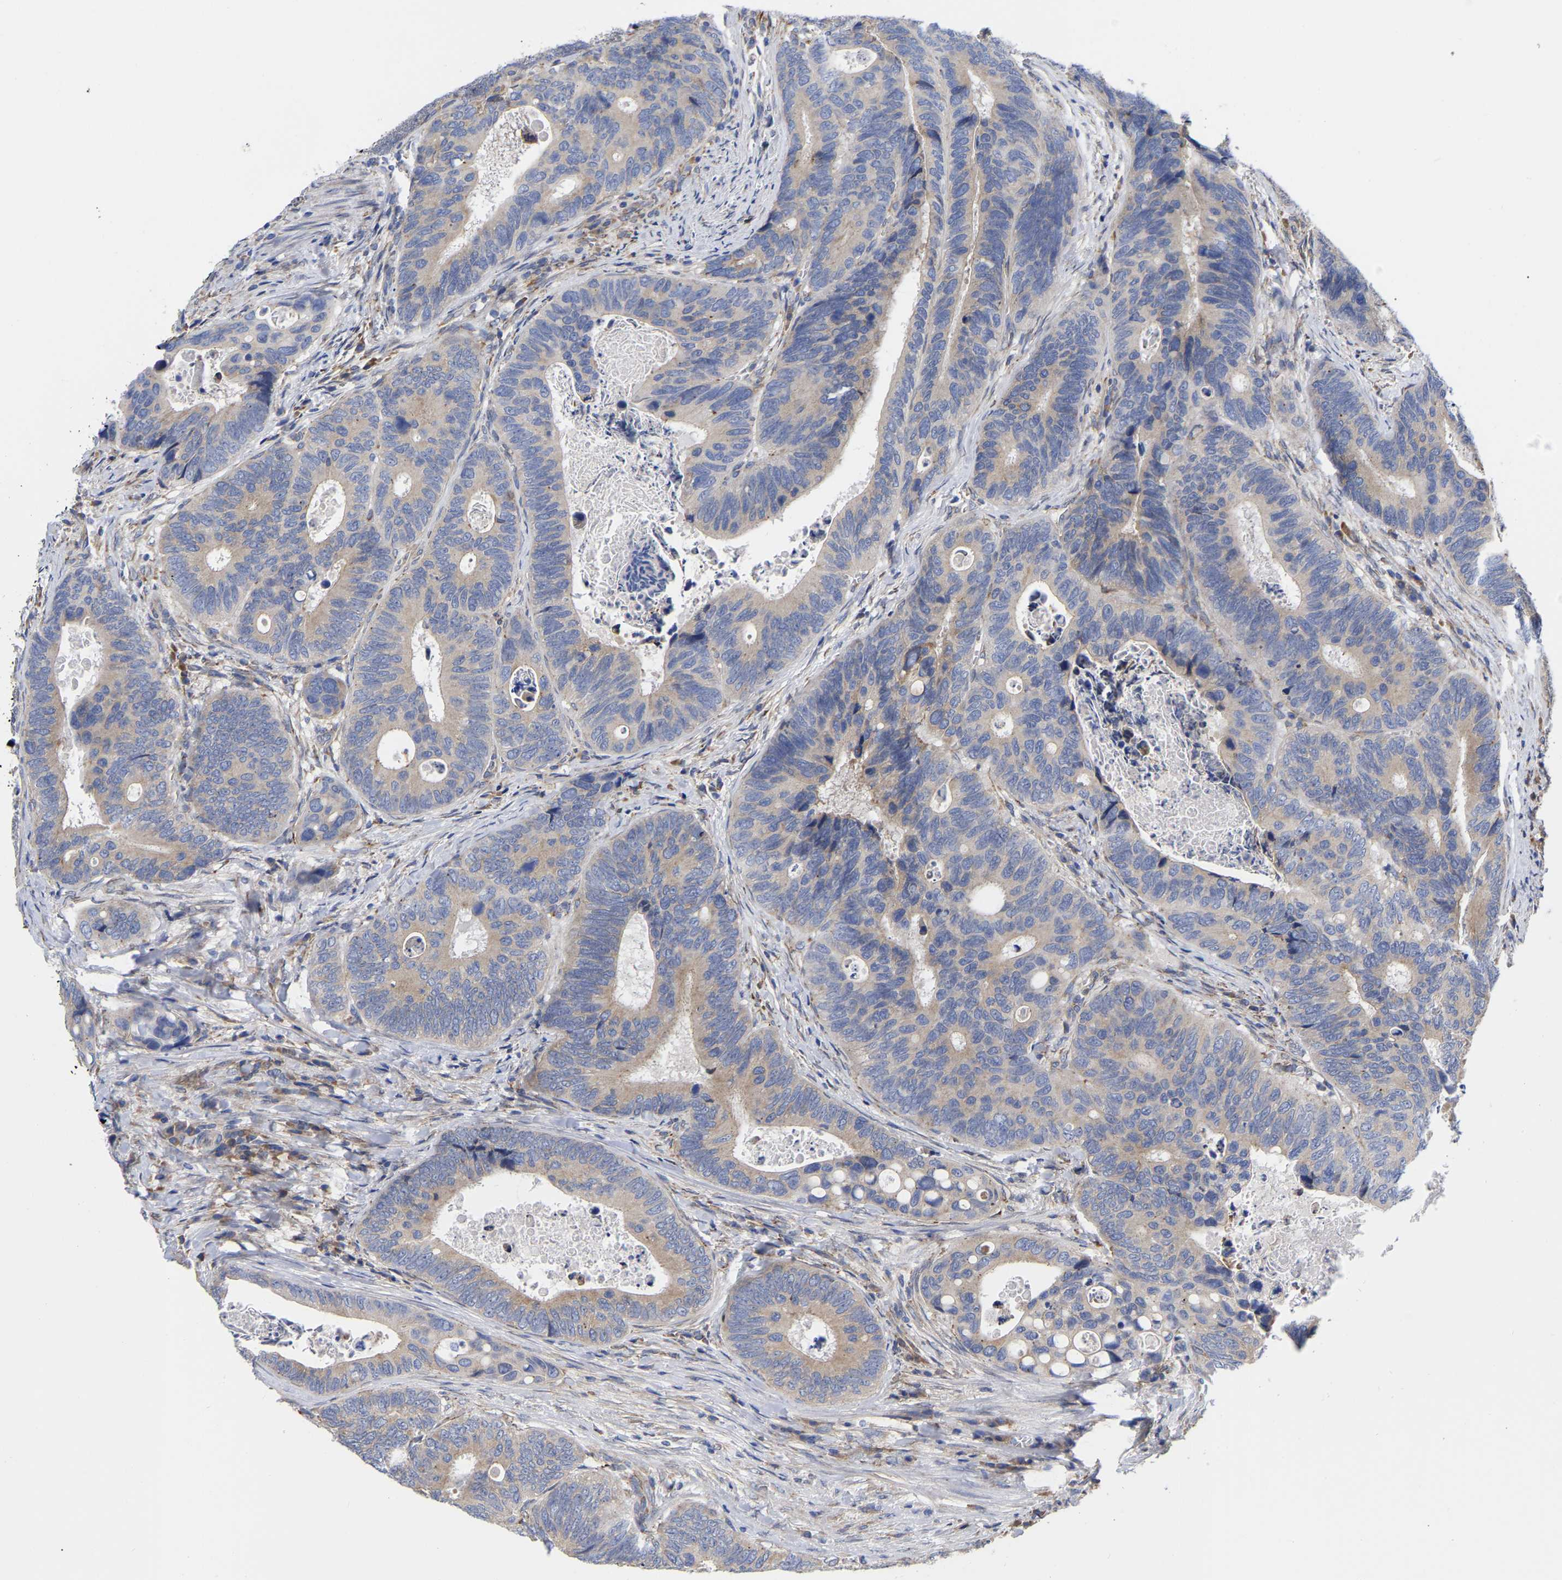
{"staining": {"intensity": "weak", "quantity": ">75%", "location": "cytoplasmic/membranous"}, "tissue": "colorectal cancer", "cell_type": "Tumor cells", "image_type": "cancer", "snomed": [{"axis": "morphology", "description": "Inflammation, NOS"}, {"axis": "morphology", "description": "Adenocarcinoma, NOS"}, {"axis": "topography", "description": "Colon"}], "caption": "Immunohistochemical staining of colorectal cancer (adenocarcinoma) reveals weak cytoplasmic/membranous protein expression in approximately >75% of tumor cells.", "gene": "CFAP298", "patient": {"sex": "male", "age": 72}}